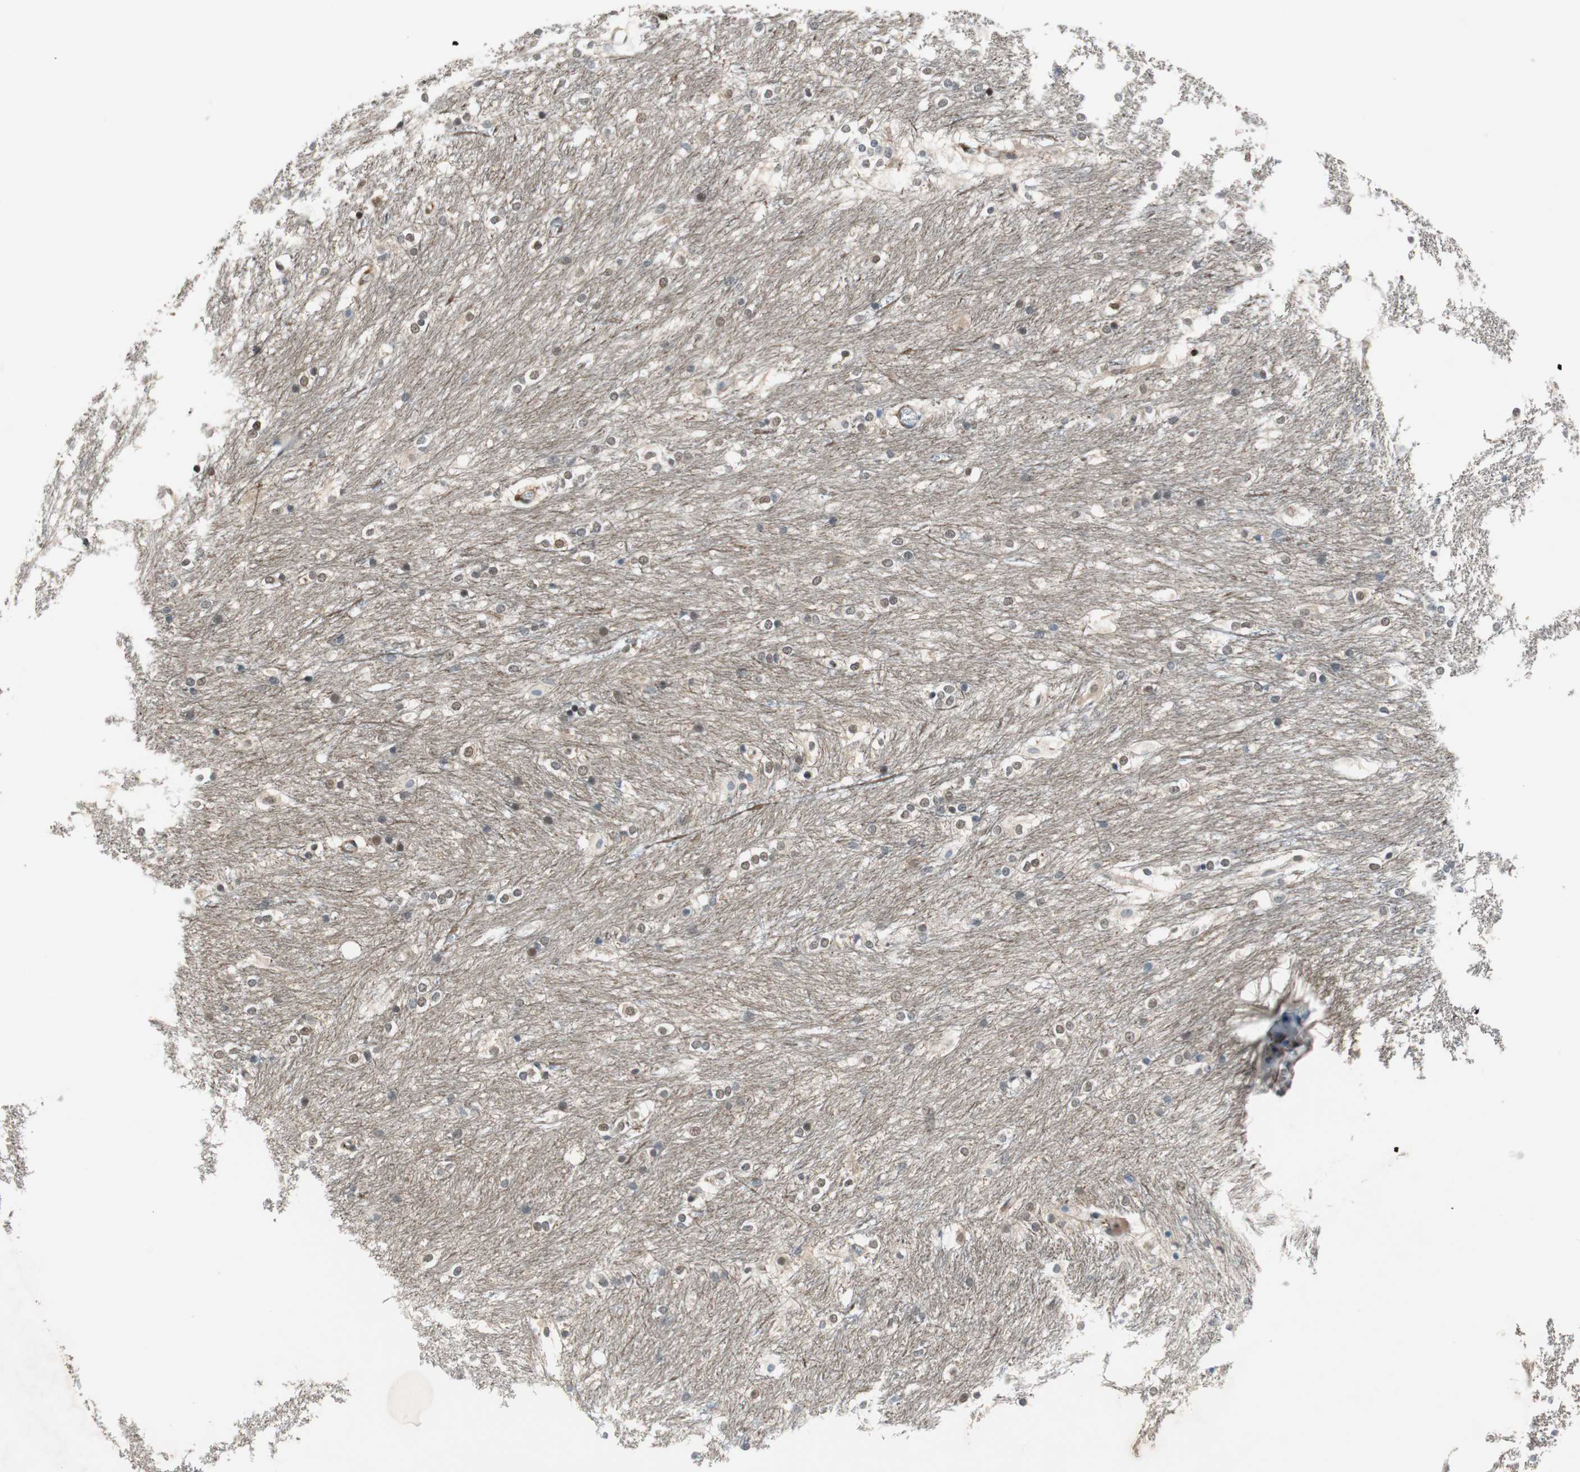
{"staining": {"intensity": "weak", "quantity": "<25%", "location": "nuclear"}, "tissue": "caudate", "cell_type": "Glial cells", "image_type": "normal", "snomed": [{"axis": "morphology", "description": "Normal tissue, NOS"}, {"axis": "topography", "description": "Lateral ventricle wall"}], "caption": "Normal caudate was stained to show a protein in brown. There is no significant staining in glial cells. Brightfield microscopy of immunohistochemistry (IHC) stained with DAB (brown) and hematoxylin (blue), captured at high magnification.", "gene": "FBXO44", "patient": {"sex": "female", "age": 19}}